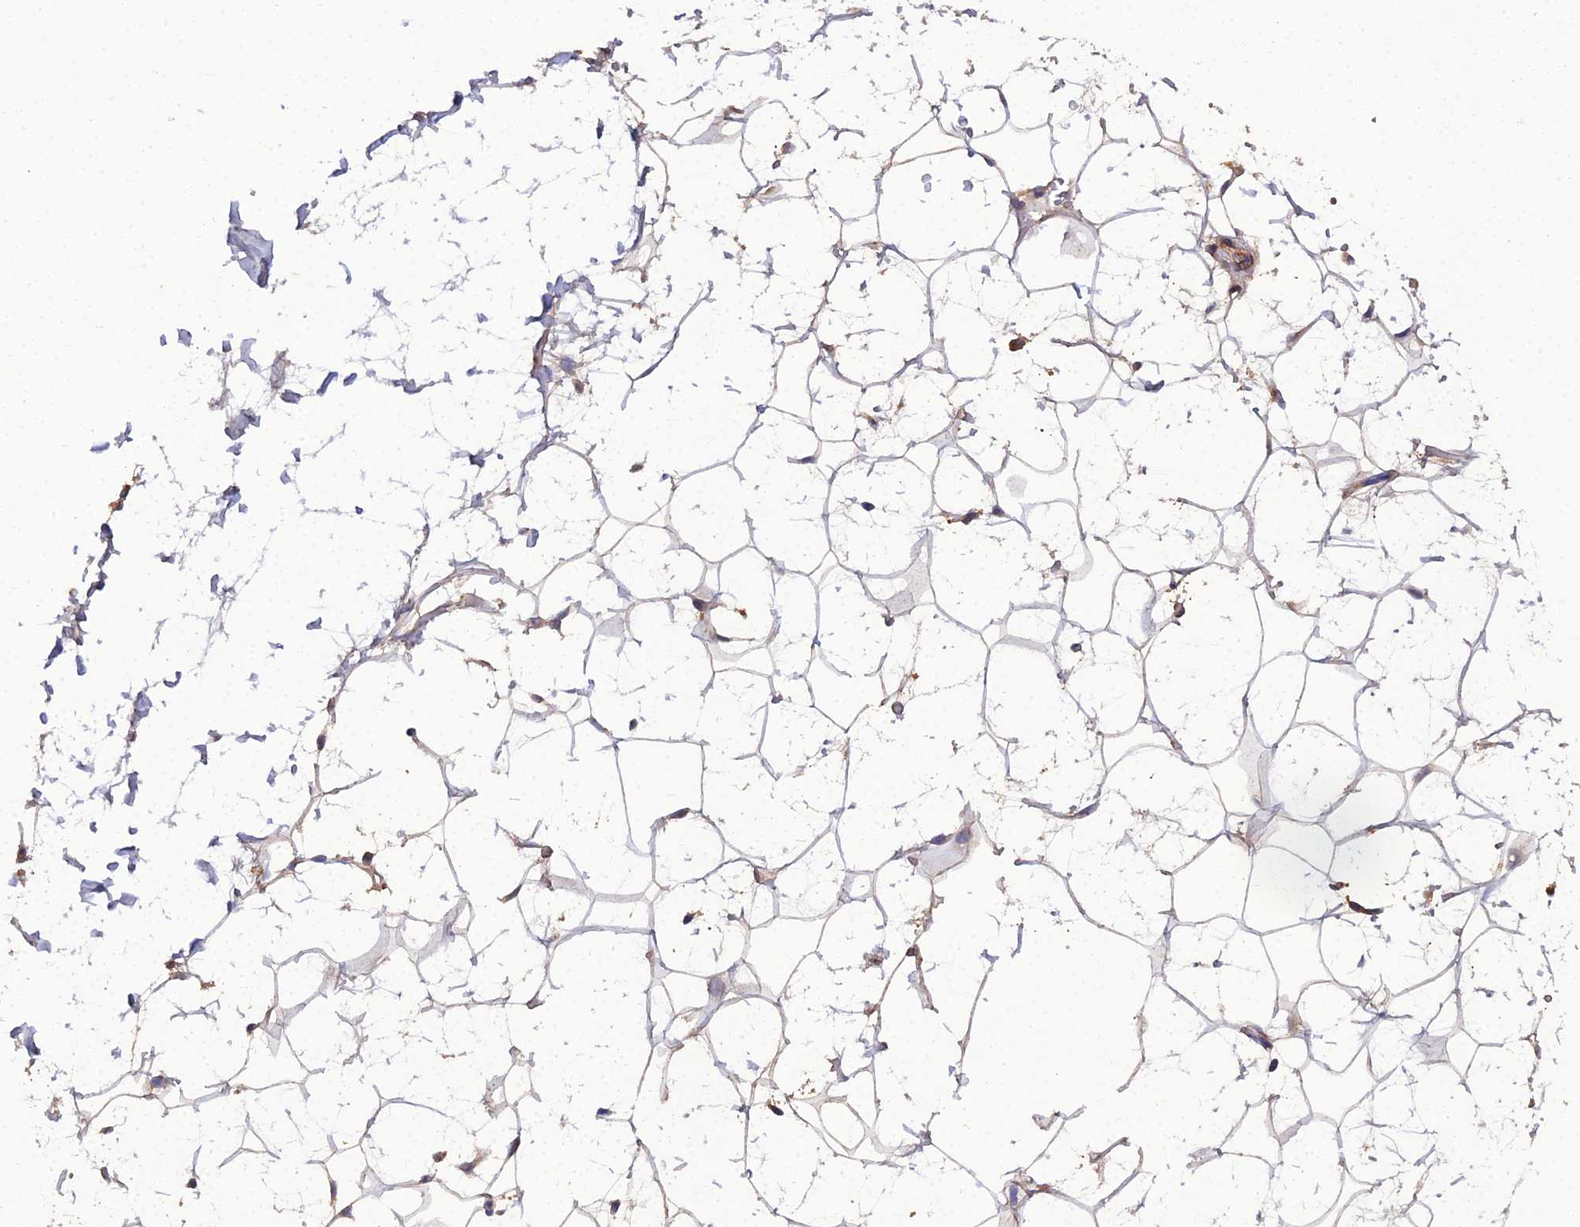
{"staining": {"intensity": "weak", "quantity": ">75%", "location": "cytoplasmic/membranous"}, "tissue": "adipose tissue", "cell_type": "Adipocytes", "image_type": "normal", "snomed": [{"axis": "morphology", "description": "Normal tissue, NOS"}, {"axis": "topography", "description": "Breast"}], "caption": "Weak cytoplasmic/membranous protein positivity is identified in about >75% of adipocytes in adipose tissue.", "gene": "TMEM258", "patient": {"sex": "female", "age": 26}}